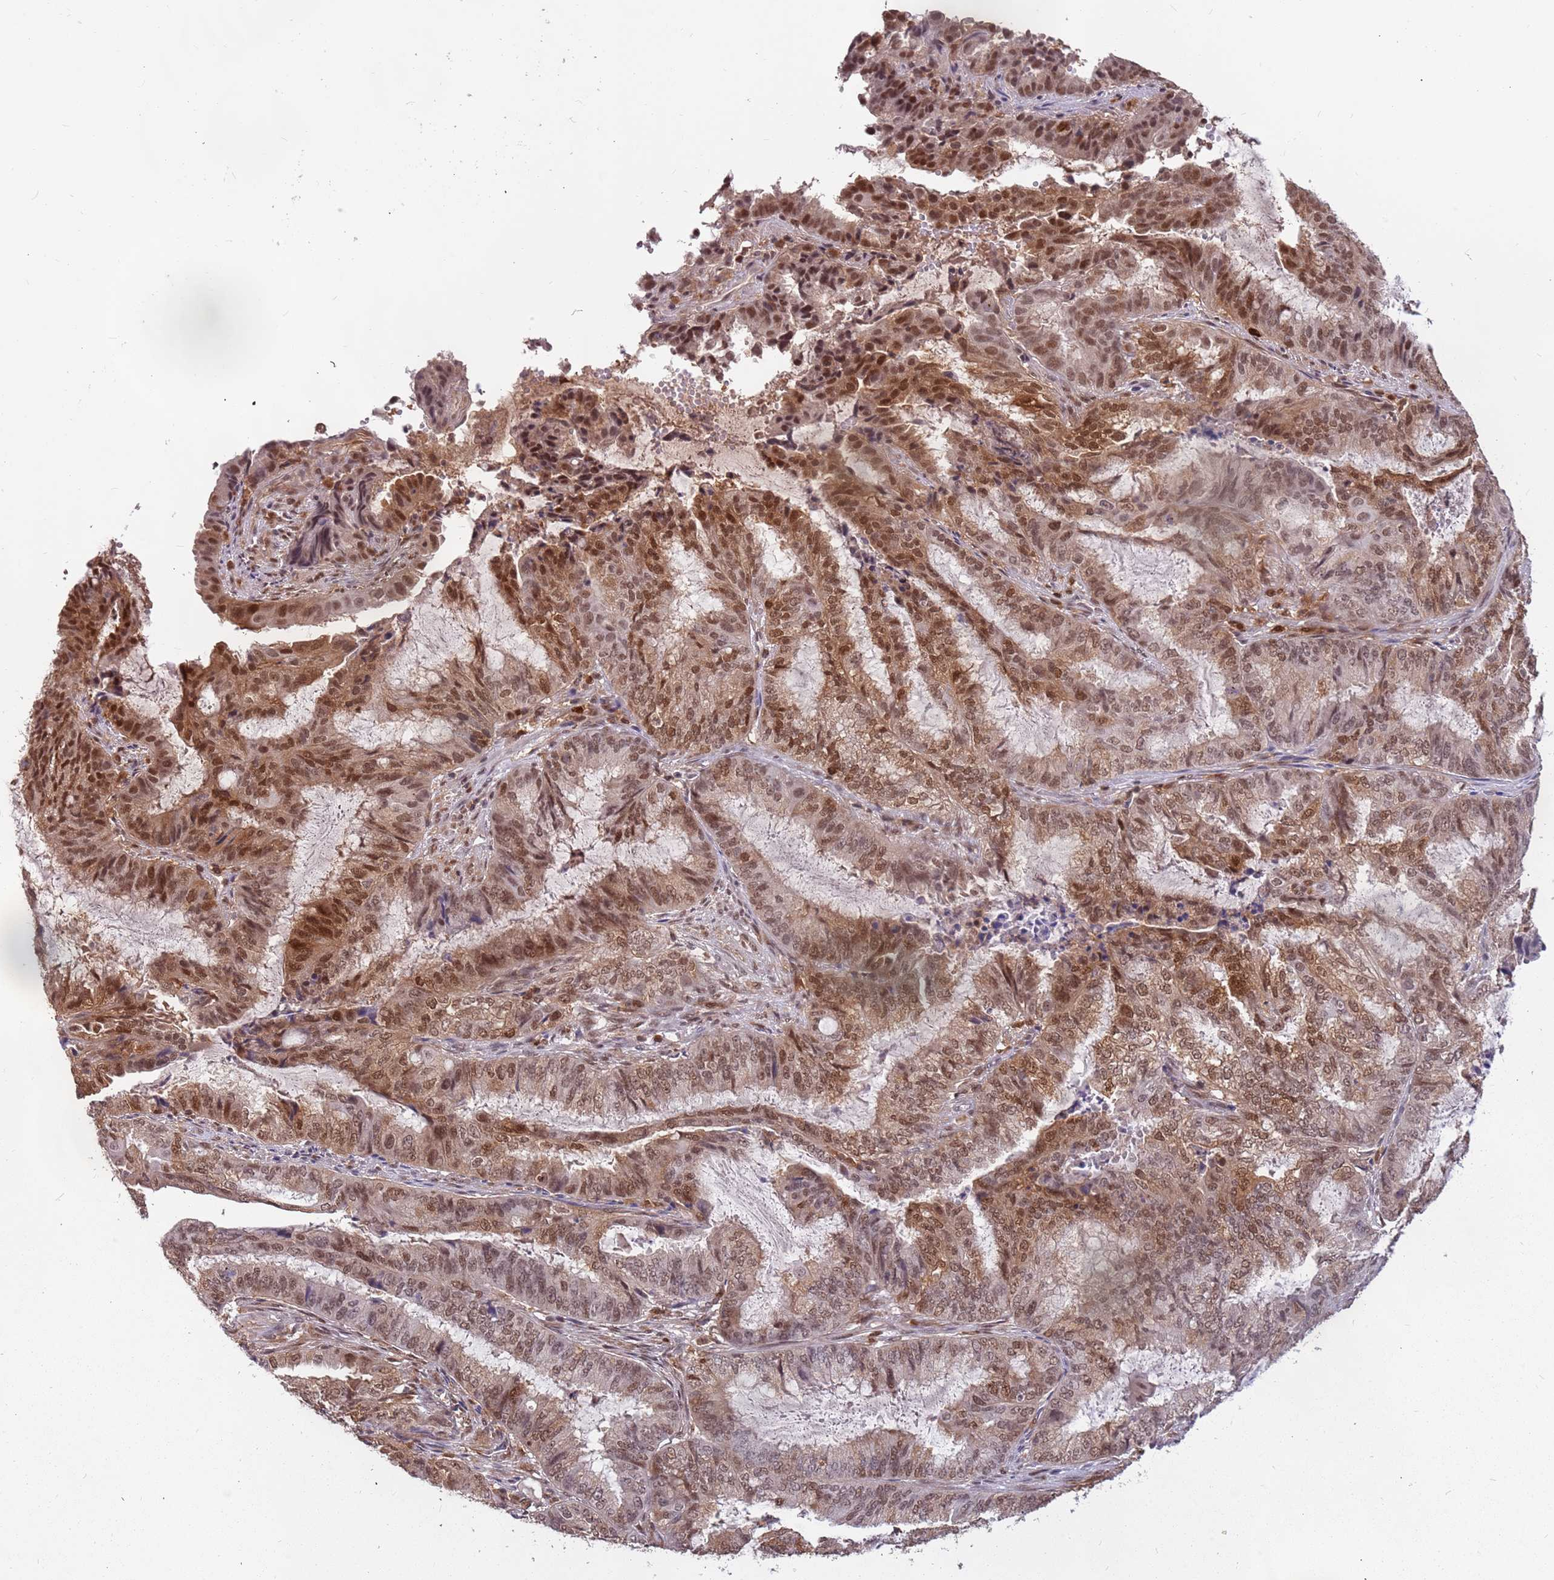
{"staining": {"intensity": "moderate", "quantity": ">75%", "location": "cytoplasmic/membranous,nuclear"}, "tissue": "endometrial cancer", "cell_type": "Tumor cells", "image_type": "cancer", "snomed": [{"axis": "morphology", "description": "Adenocarcinoma, NOS"}, {"axis": "topography", "description": "Endometrium"}], "caption": "Endometrial adenocarcinoma stained with a protein marker shows moderate staining in tumor cells.", "gene": "GBP2", "patient": {"sex": "female", "age": 51}}